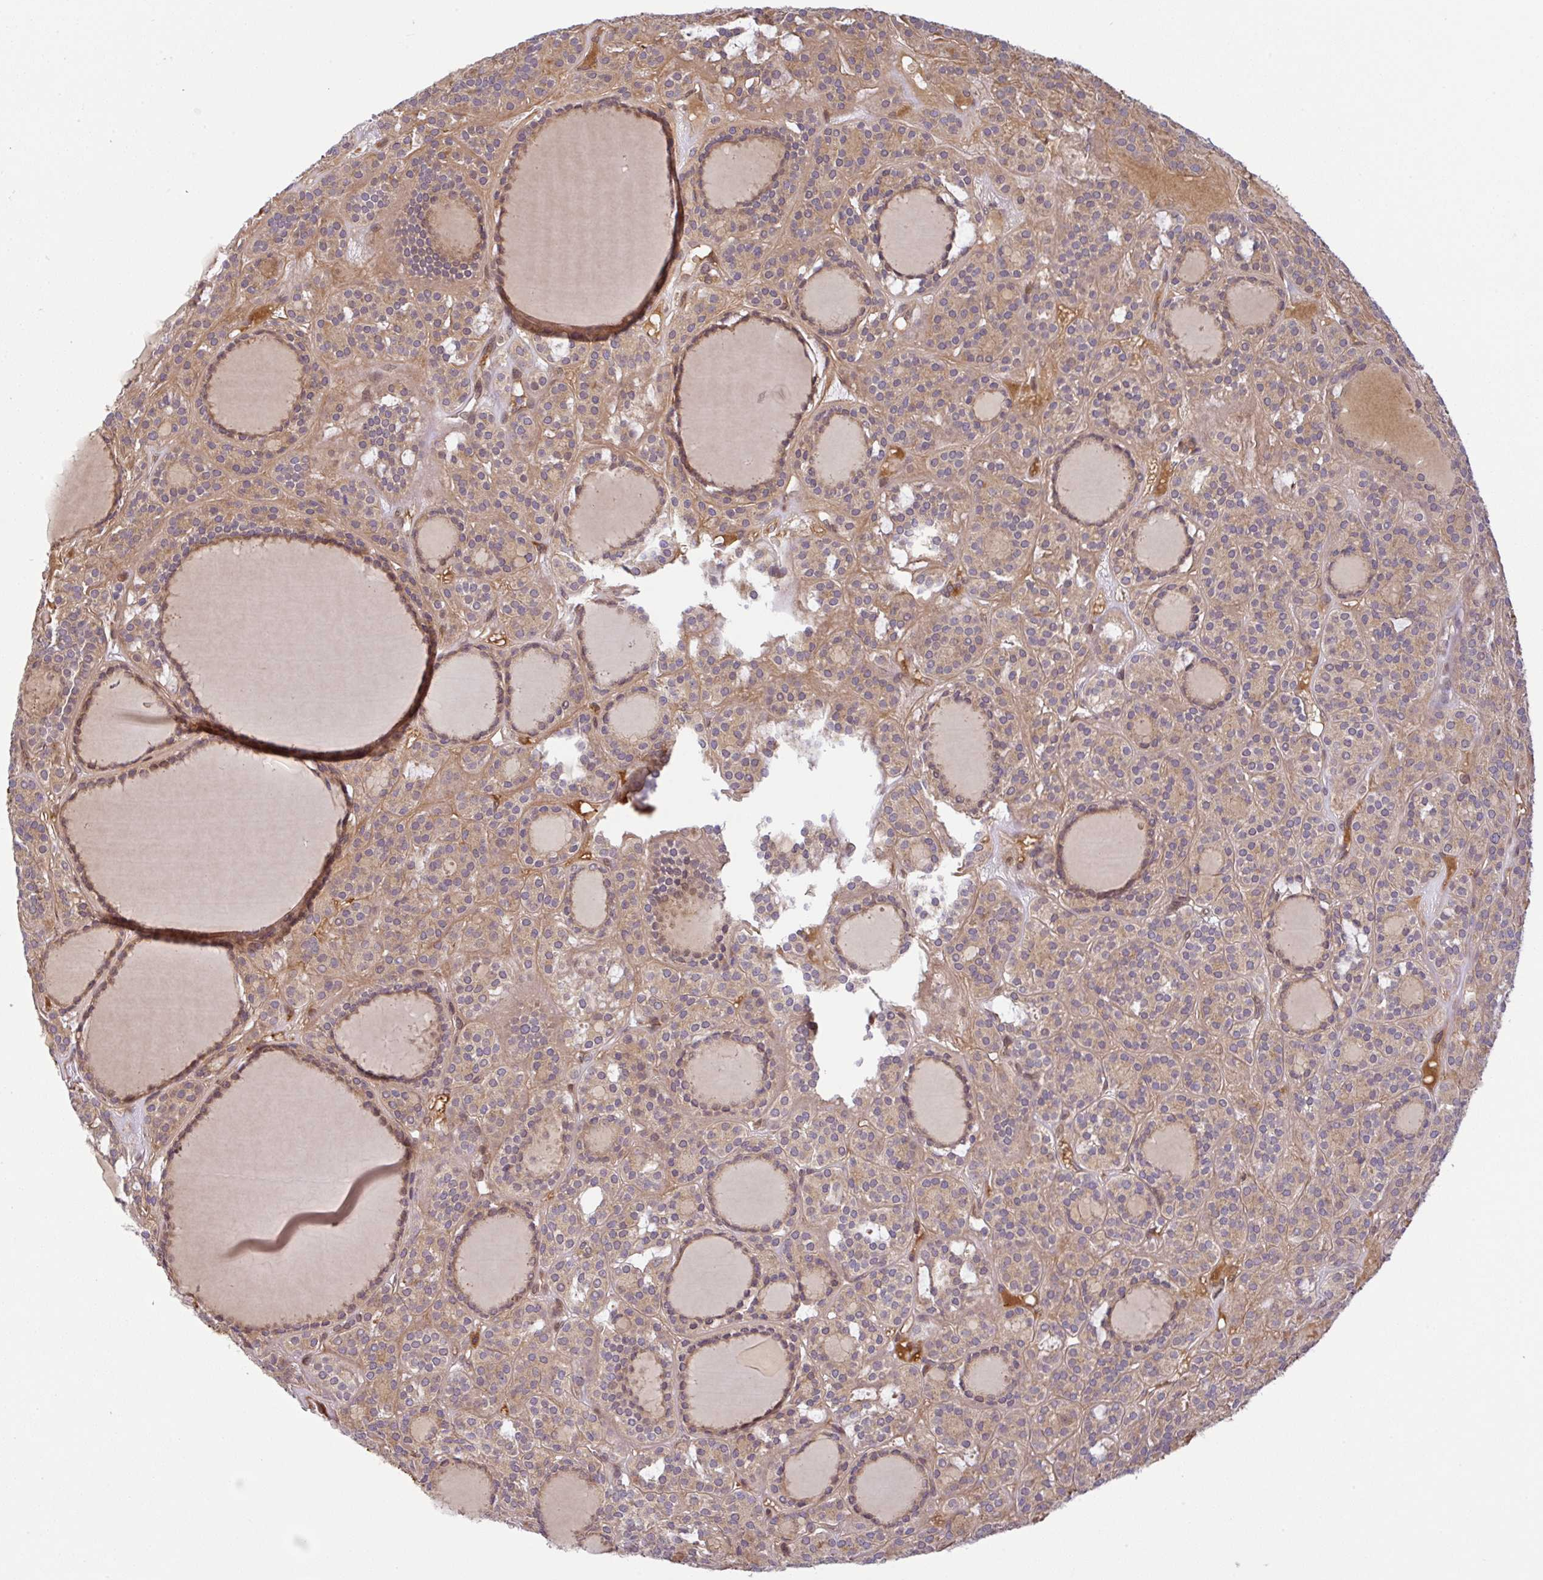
{"staining": {"intensity": "weak", "quantity": ">75%", "location": "cytoplasmic/membranous"}, "tissue": "thyroid cancer", "cell_type": "Tumor cells", "image_type": "cancer", "snomed": [{"axis": "morphology", "description": "Follicular adenoma carcinoma, NOS"}, {"axis": "topography", "description": "Thyroid gland"}], "caption": "A micrograph showing weak cytoplasmic/membranous expression in approximately >75% of tumor cells in thyroid cancer, as visualized by brown immunohistochemical staining.", "gene": "UBE4A", "patient": {"sex": "female", "age": 63}}